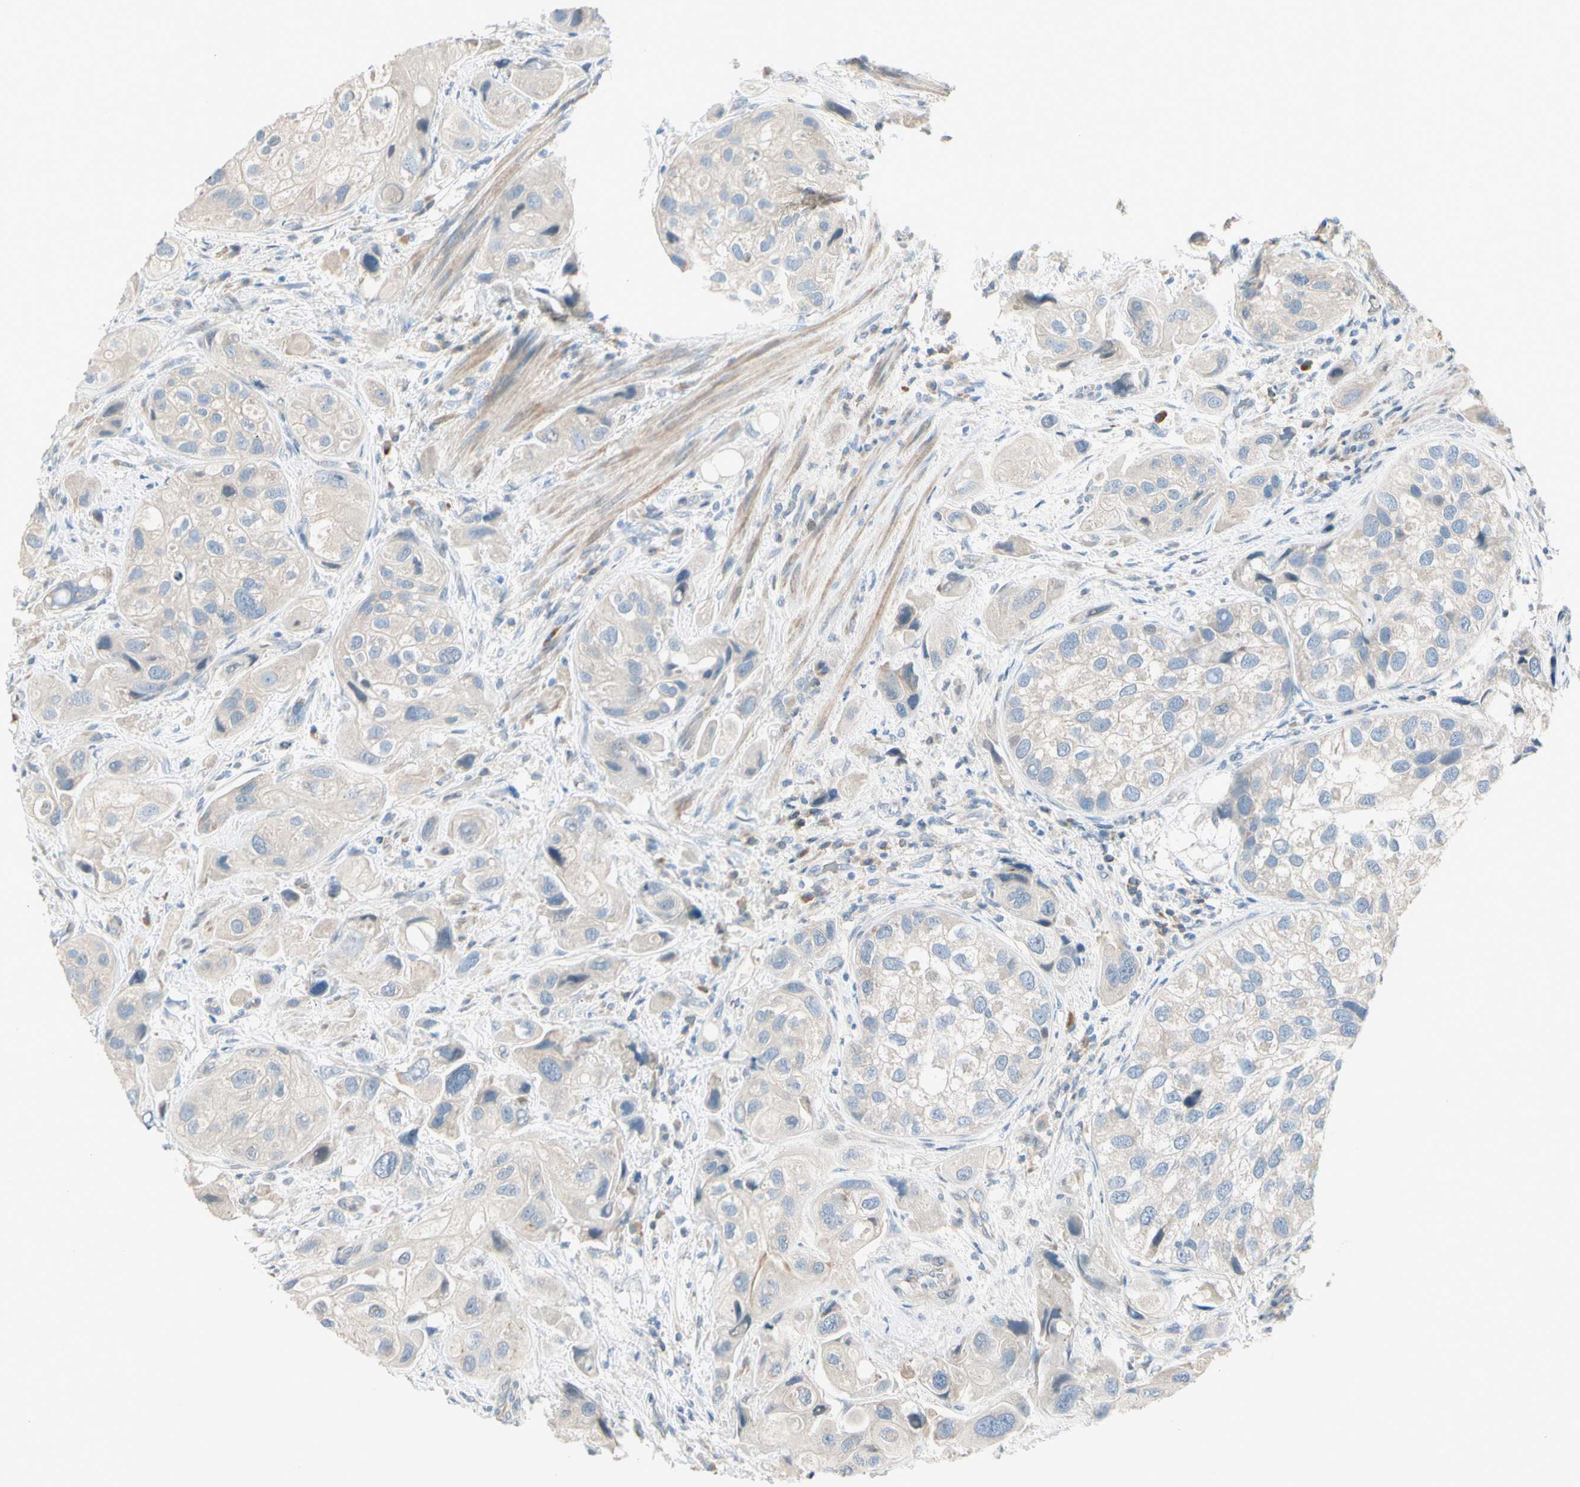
{"staining": {"intensity": "negative", "quantity": "none", "location": "none"}, "tissue": "urothelial cancer", "cell_type": "Tumor cells", "image_type": "cancer", "snomed": [{"axis": "morphology", "description": "Urothelial carcinoma, High grade"}, {"axis": "topography", "description": "Urinary bladder"}], "caption": "Urothelial carcinoma (high-grade) stained for a protein using IHC displays no expression tumor cells.", "gene": "CYP2E1", "patient": {"sex": "female", "age": 64}}